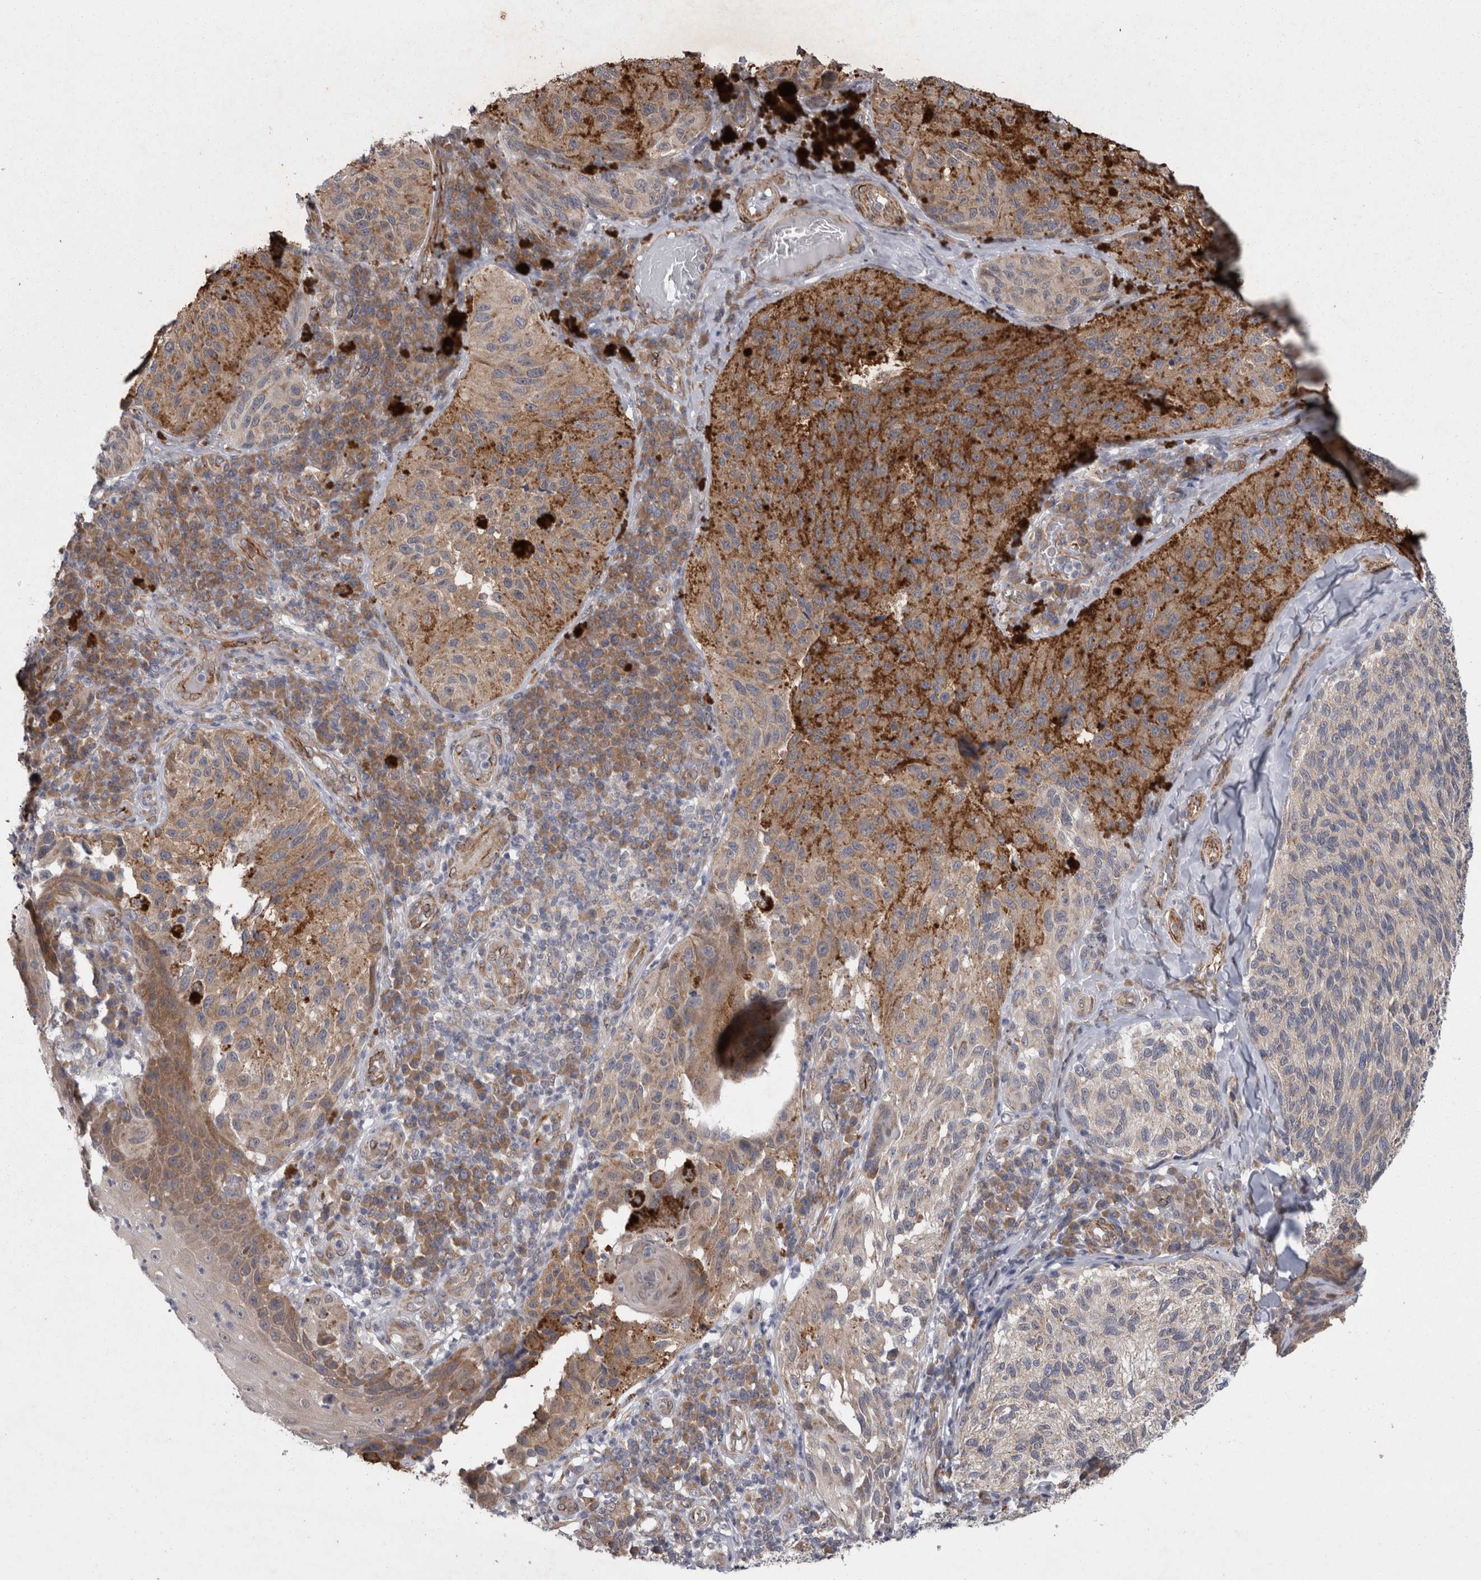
{"staining": {"intensity": "negative", "quantity": "none", "location": "none"}, "tissue": "melanoma", "cell_type": "Tumor cells", "image_type": "cancer", "snomed": [{"axis": "morphology", "description": "Malignant melanoma, NOS"}, {"axis": "topography", "description": "Skin"}], "caption": "Immunohistochemistry of malignant melanoma demonstrates no expression in tumor cells.", "gene": "DDX6", "patient": {"sex": "female", "age": 73}}